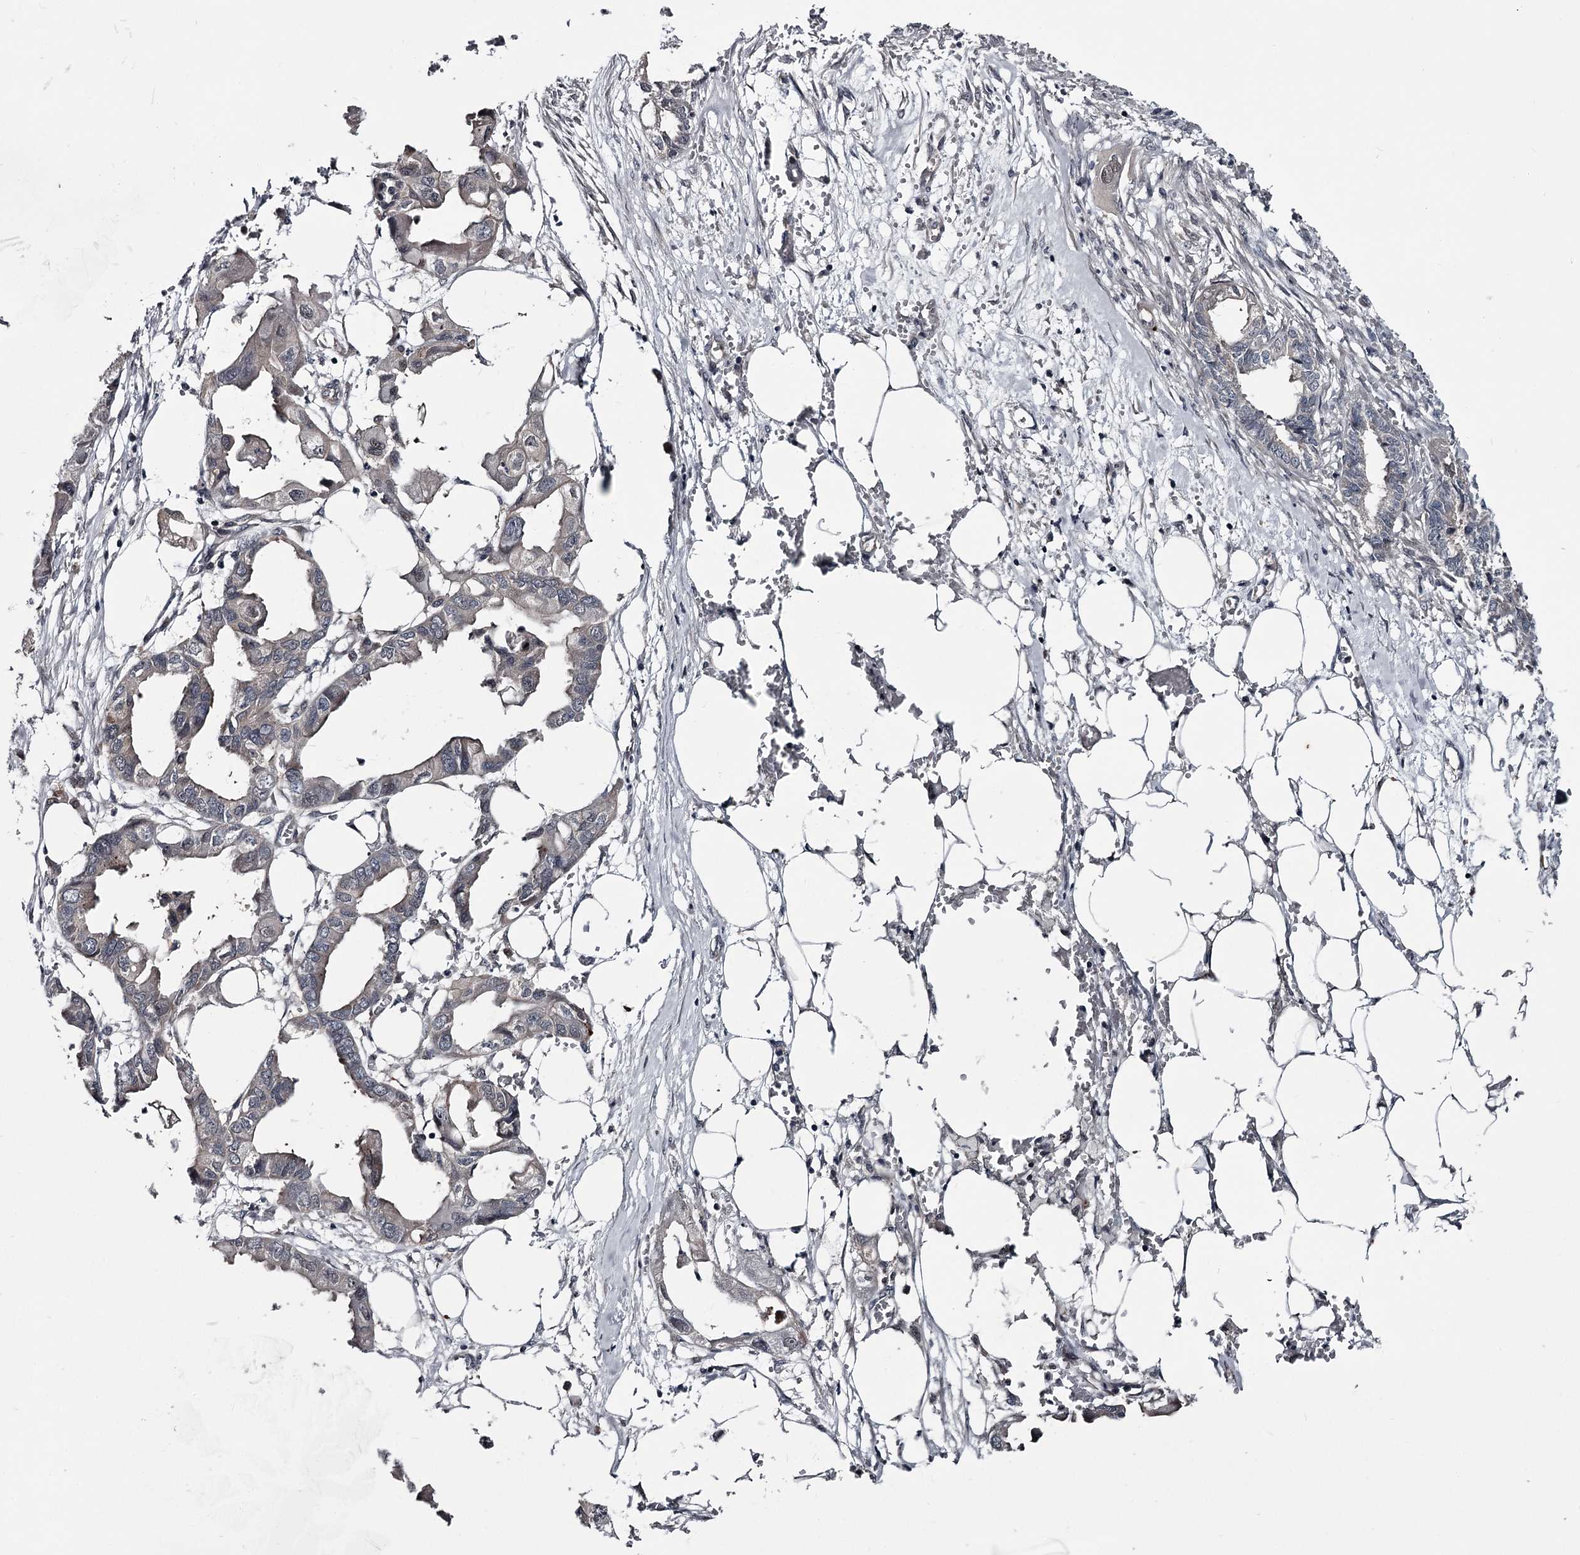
{"staining": {"intensity": "weak", "quantity": "<25%", "location": "cytoplasmic/membranous"}, "tissue": "endometrial cancer", "cell_type": "Tumor cells", "image_type": "cancer", "snomed": [{"axis": "morphology", "description": "Adenocarcinoma, NOS"}, {"axis": "morphology", "description": "Adenocarcinoma, metastatic, NOS"}, {"axis": "topography", "description": "Adipose tissue"}, {"axis": "topography", "description": "Endometrium"}], "caption": "Immunohistochemistry of endometrial adenocarcinoma demonstrates no positivity in tumor cells. (DAB immunohistochemistry (IHC) visualized using brightfield microscopy, high magnification).", "gene": "DAO", "patient": {"sex": "female", "age": 67}}